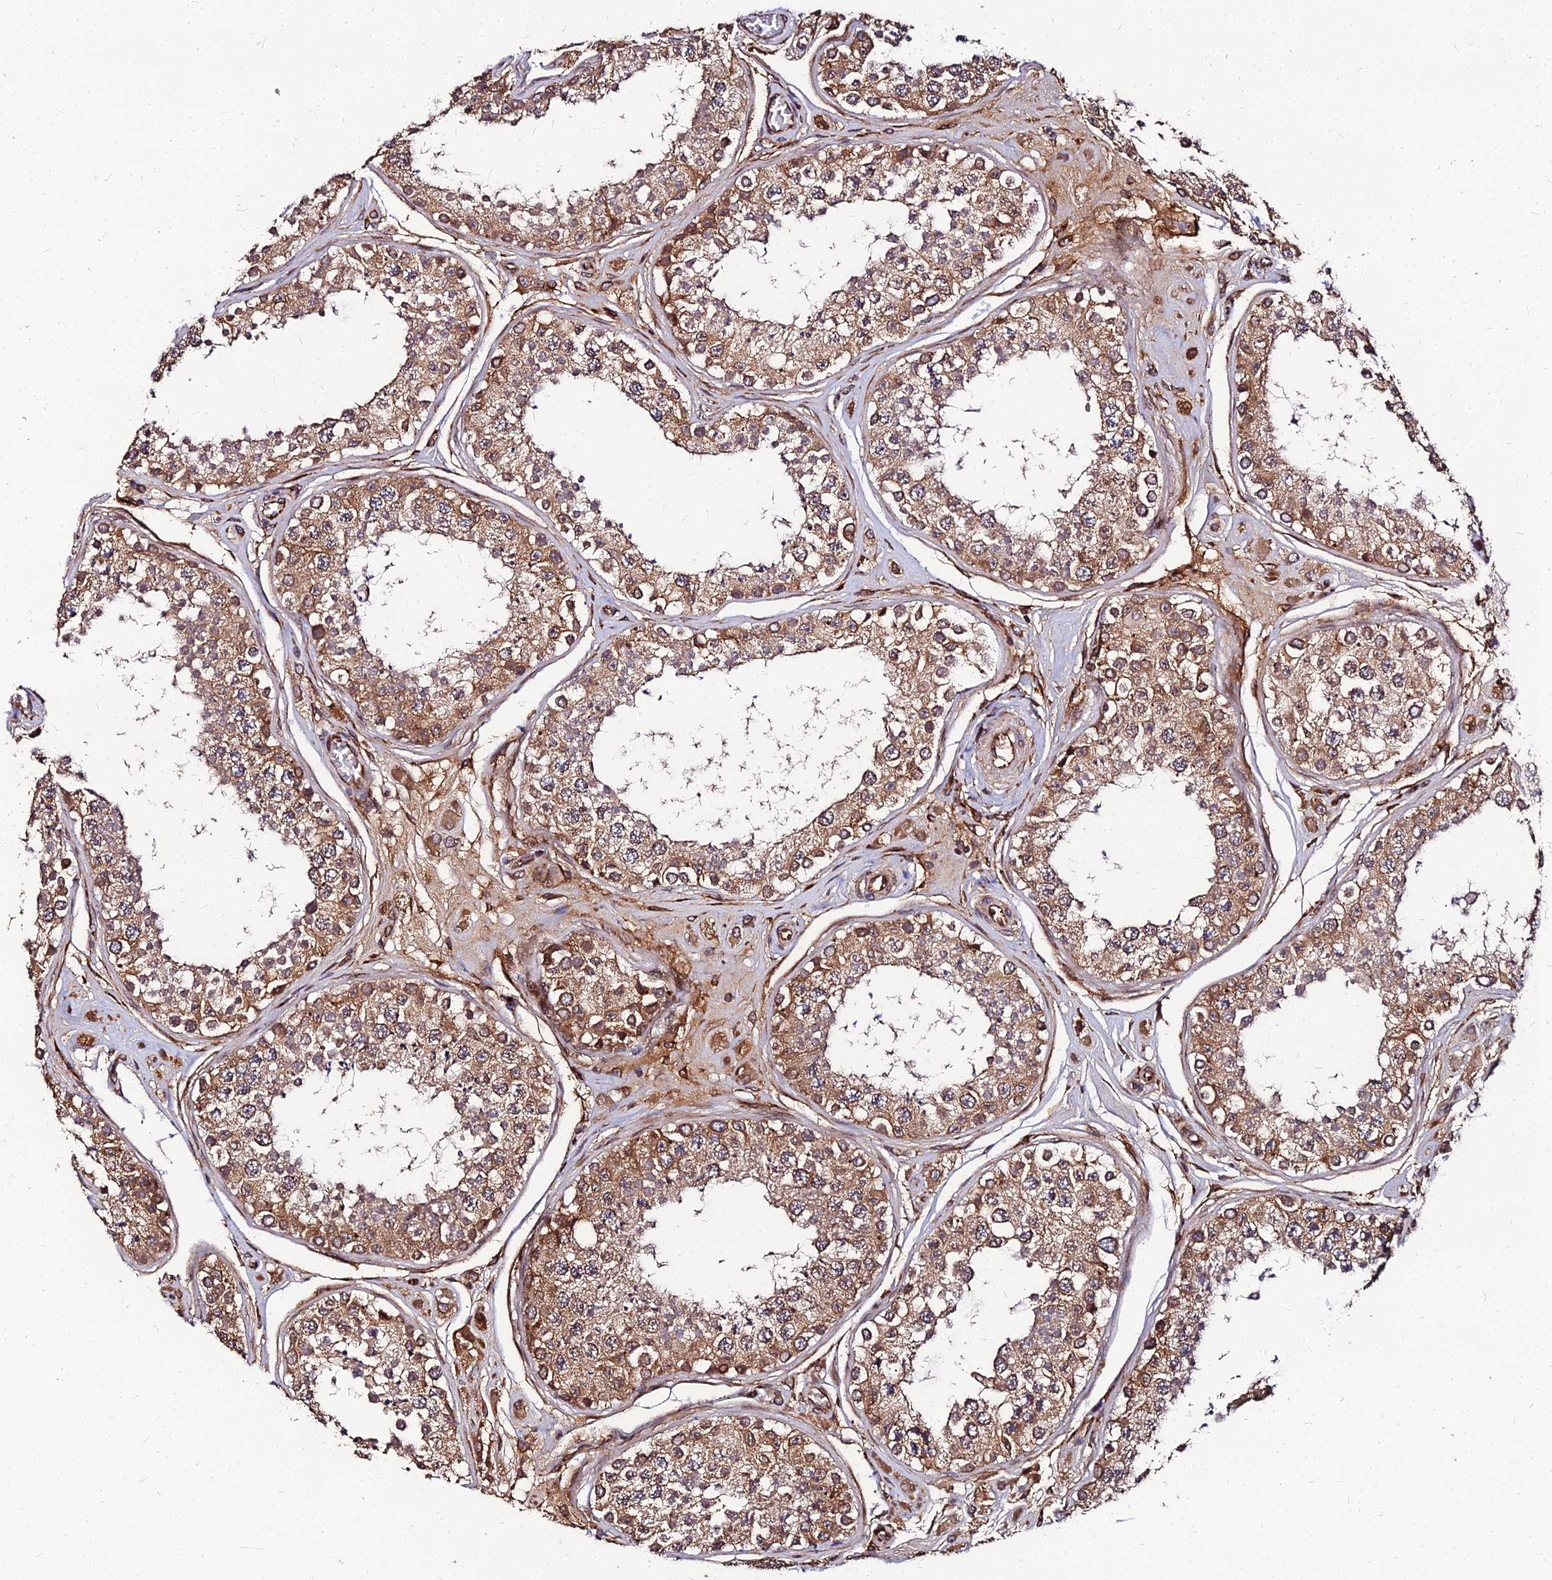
{"staining": {"intensity": "moderate", "quantity": ">75%", "location": "cytoplasmic/membranous"}, "tissue": "testis", "cell_type": "Cells in seminiferous ducts", "image_type": "normal", "snomed": [{"axis": "morphology", "description": "Normal tissue, NOS"}, {"axis": "topography", "description": "Testis"}], "caption": "IHC (DAB (3,3'-diaminobenzidine)) staining of unremarkable testis shows moderate cytoplasmic/membranous protein positivity in approximately >75% of cells in seminiferous ducts.", "gene": "PDE4D", "patient": {"sex": "male", "age": 25}}